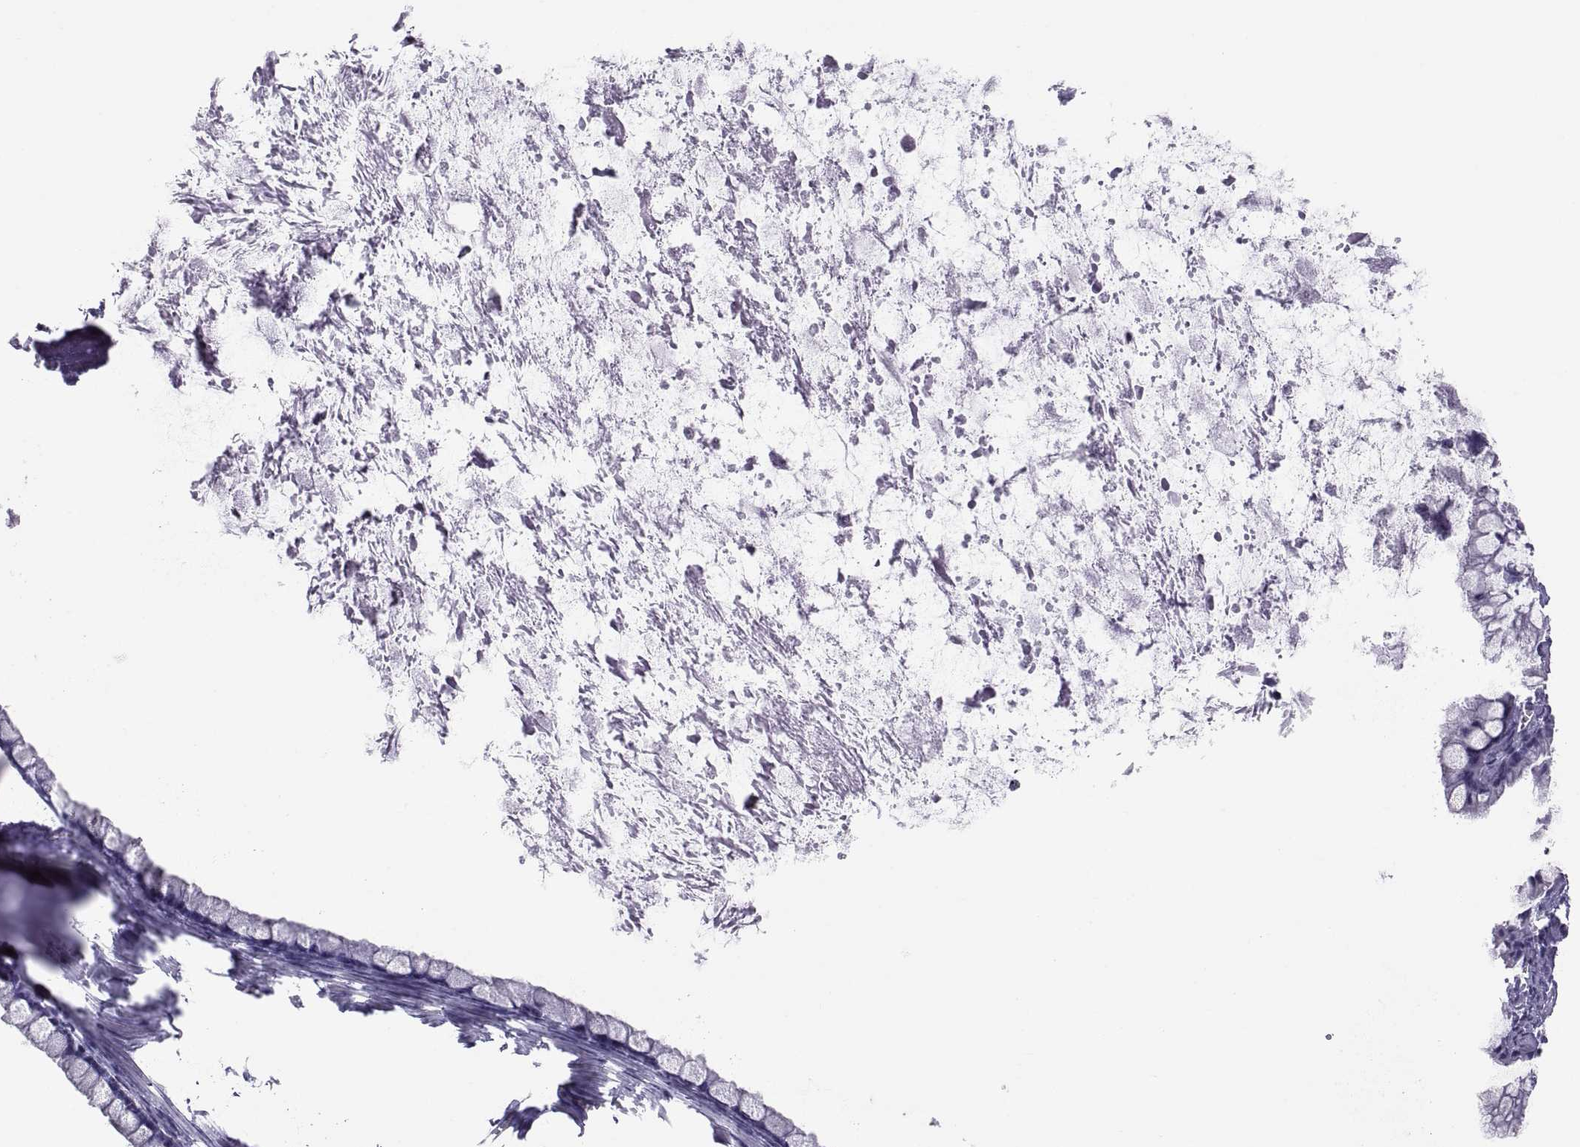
{"staining": {"intensity": "negative", "quantity": "none", "location": "none"}, "tissue": "ovarian cancer", "cell_type": "Tumor cells", "image_type": "cancer", "snomed": [{"axis": "morphology", "description": "Cystadenocarcinoma, mucinous, NOS"}, {"axis": "topography", "description": "Ovary"}], "caption": "Immunohistochemical staining of human ovarian cancer (mucinous cystadenocarcinoma) displays no significant expression in tumor cells. Nuclei are stained in blue.", "gene": "RNASE12", "patient": {"sex": "female", "age": 67}}